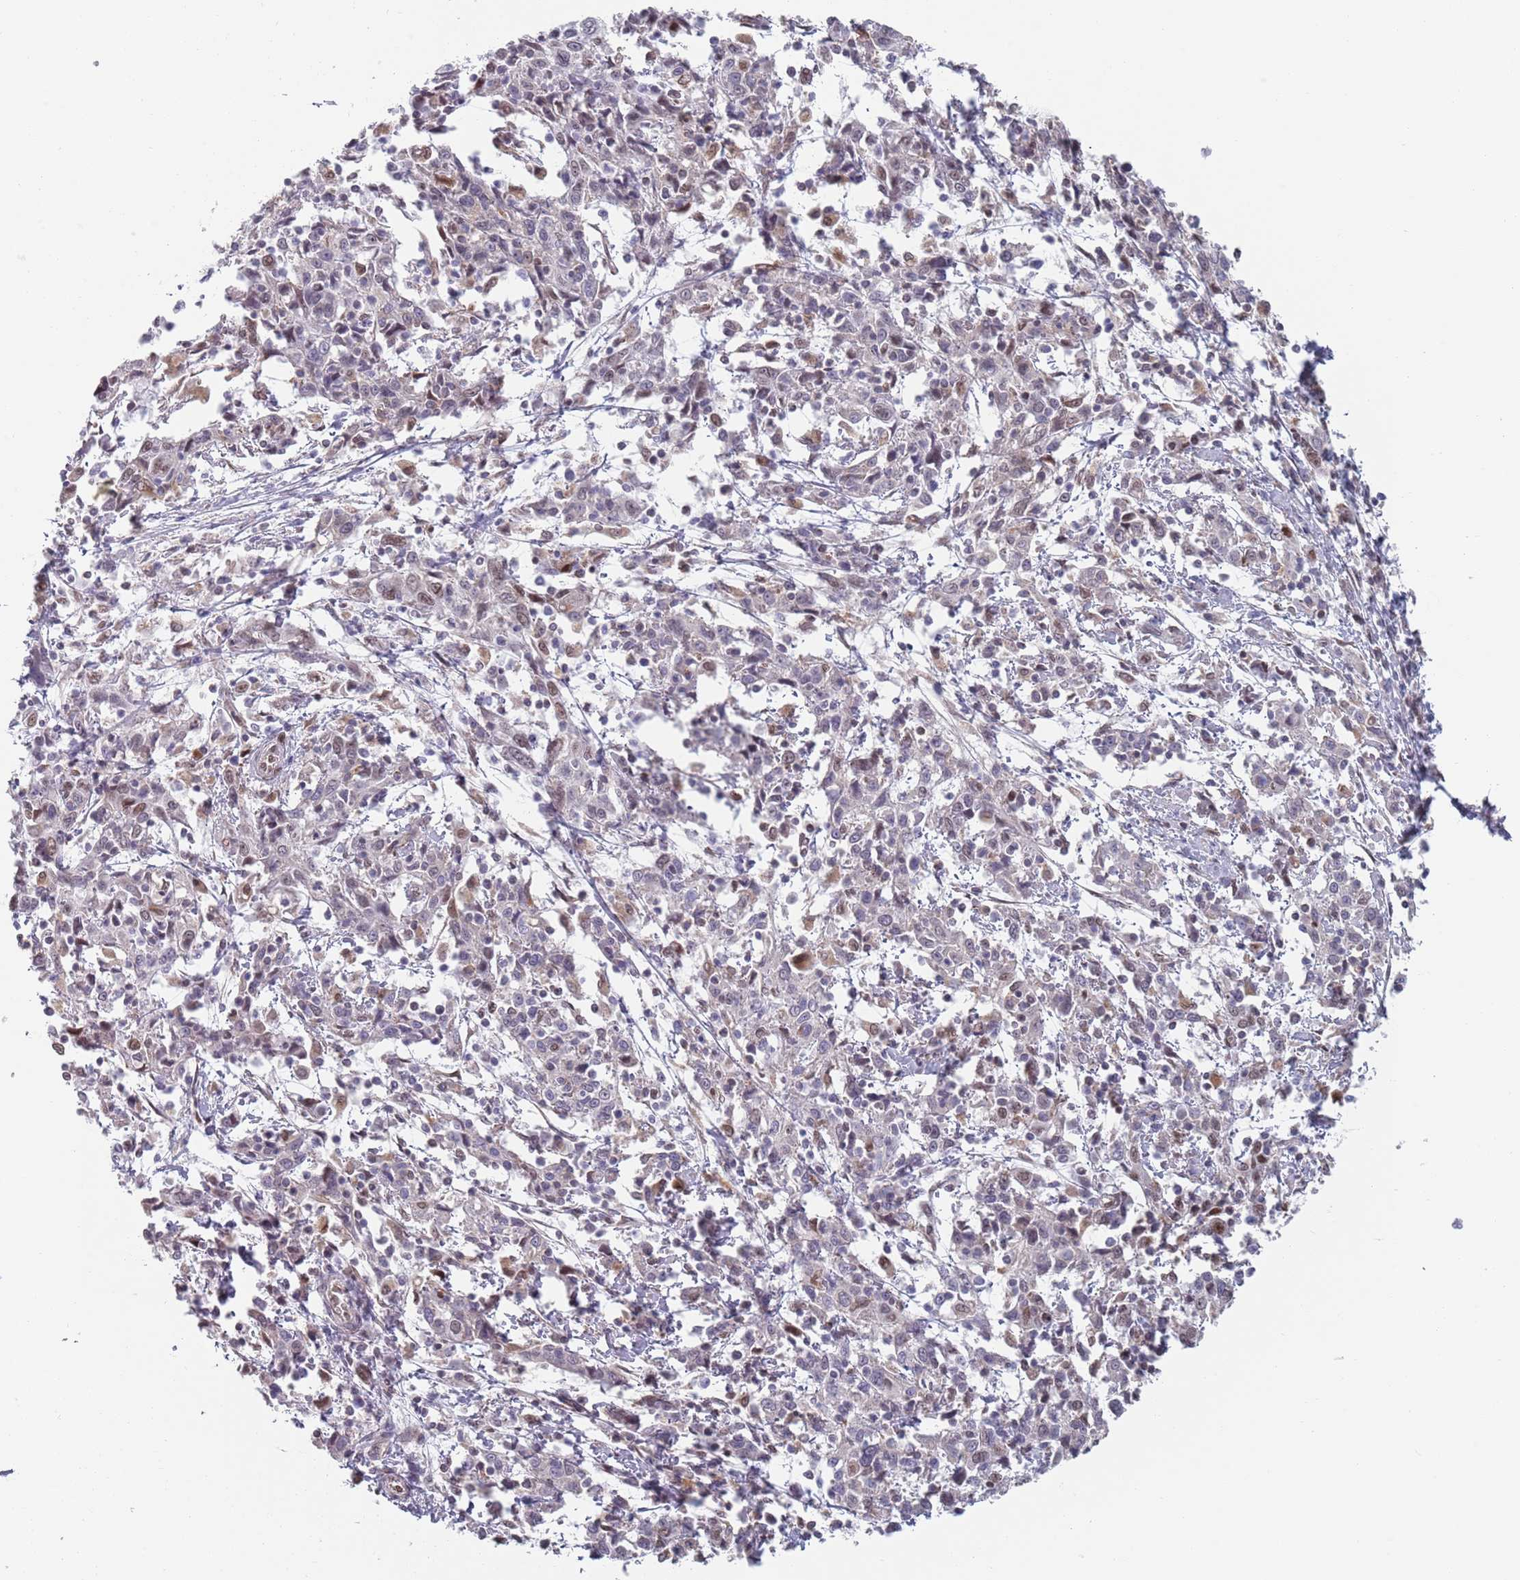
{"staining": {"intensity": "weak", "quantity": "<25%", "location": "cytoplasmic/membranous,nuclear"}, "tissue": "cervical cancer", "cell_type": "Tumor cells", "image_type": "cancer", "snomed": [{"axis": "morphology", "description": "Squamous cell carcinoma, NOS"}, {"axis": "topography", "description": "Cervix"}], "caption": "This is an IHC image of human squamous cell carcinoma (cervical). There is no staining in tumor cells.", "gene": "MFSD12", "patient": {"sex": "female", "age": 46}}